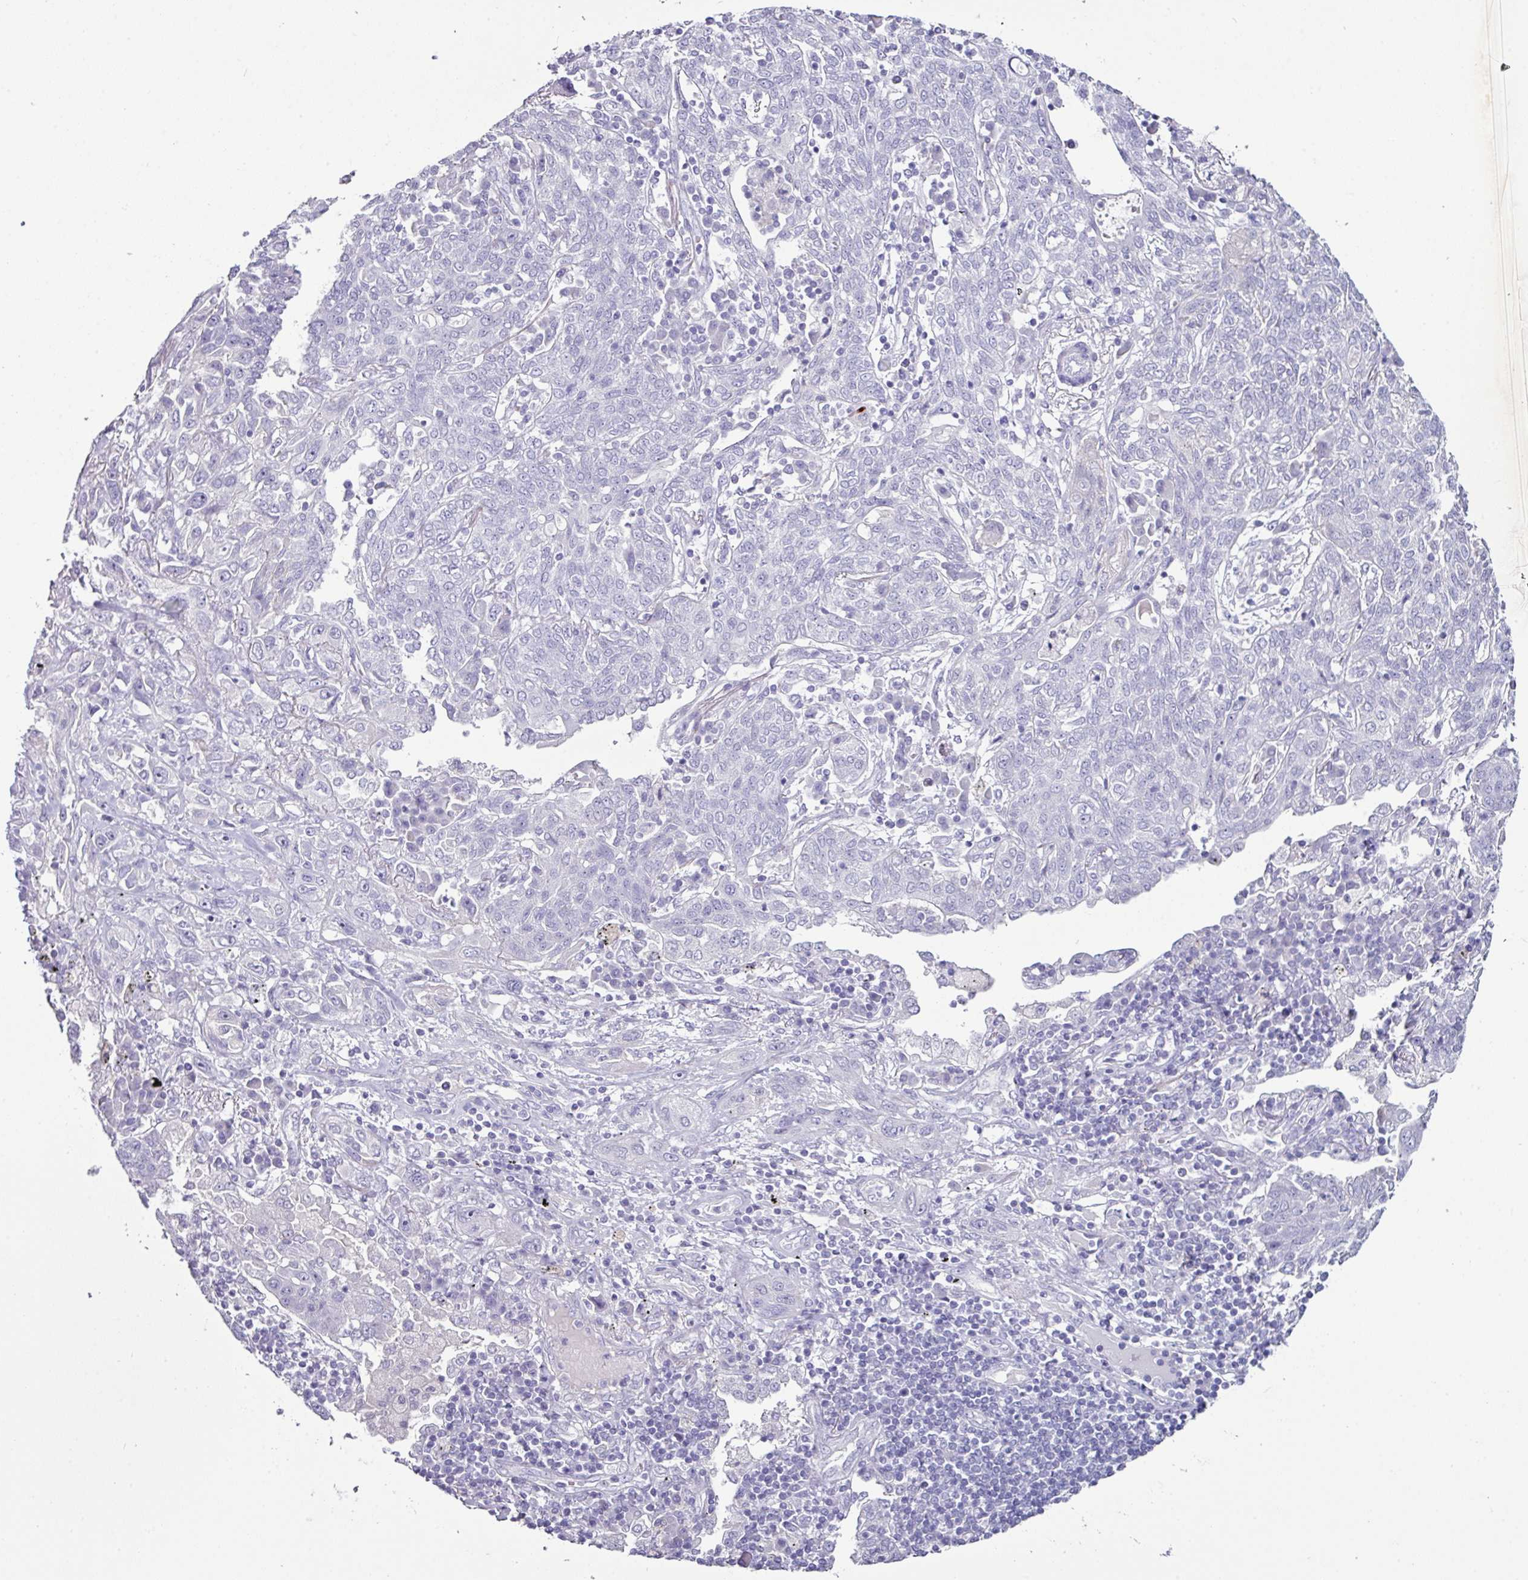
{"staining": {"intensity": "negative", "quantity": "none", "location": "none"}, "tissue": "lung cancer", "cell_type": "Tumor cells", "image_type": "cancer", "snomed": [{"axis": "morphology", "description": "Squamous cell carcinoma, NOS"}, {"axis": "topography", "description": "Lung"}], "caption": "Immunohistochemical staining of human squamous cell carcinoma (lung) exhibits no significant expression in tumor cells.", "gene": "GLP2R", "patient": {"sex": "female", "age": 70}}